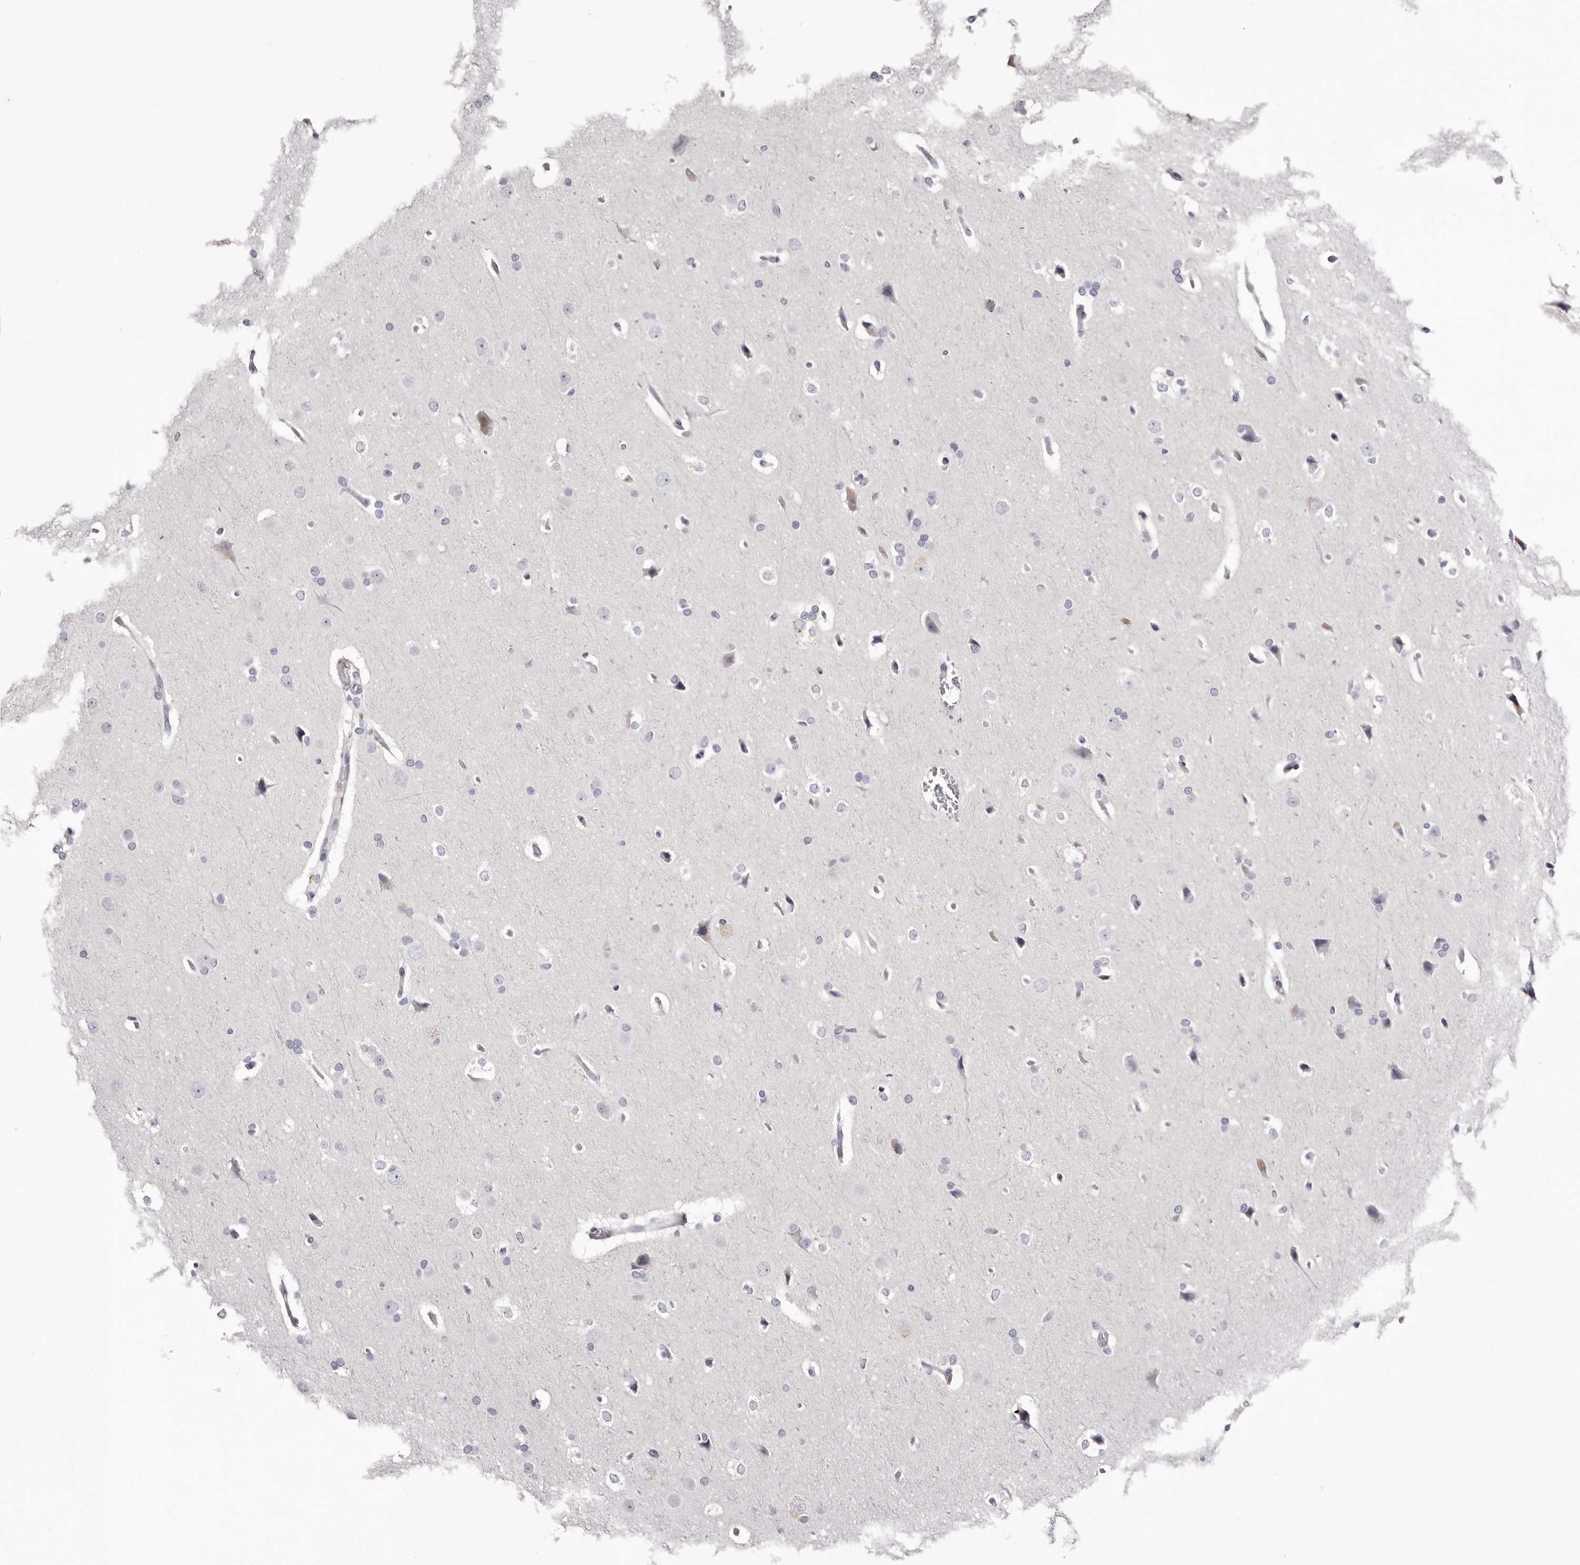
{"staining": {"intensity": "negative", "quantity": "none", "location": "none"}, "tissue": "glioma", "cell_type": "Tumor cells", "image_type": "cancer", "snomed": [{"axis": "morphology", "description": "Glioma, malignant, Low grade"}, {"axis": "topography", "description": "Brain"}], "caption": "The histopathology image reveals no significant positivity in tumor cells of malignant low-grade glioma. Brightfield microscopy of immunohistochemistry stained with DAB (brown) and hematoxylin (blue), captured at high magnification.", "gene": "CA6", "patient": {"sex": "female", "age": 37}}